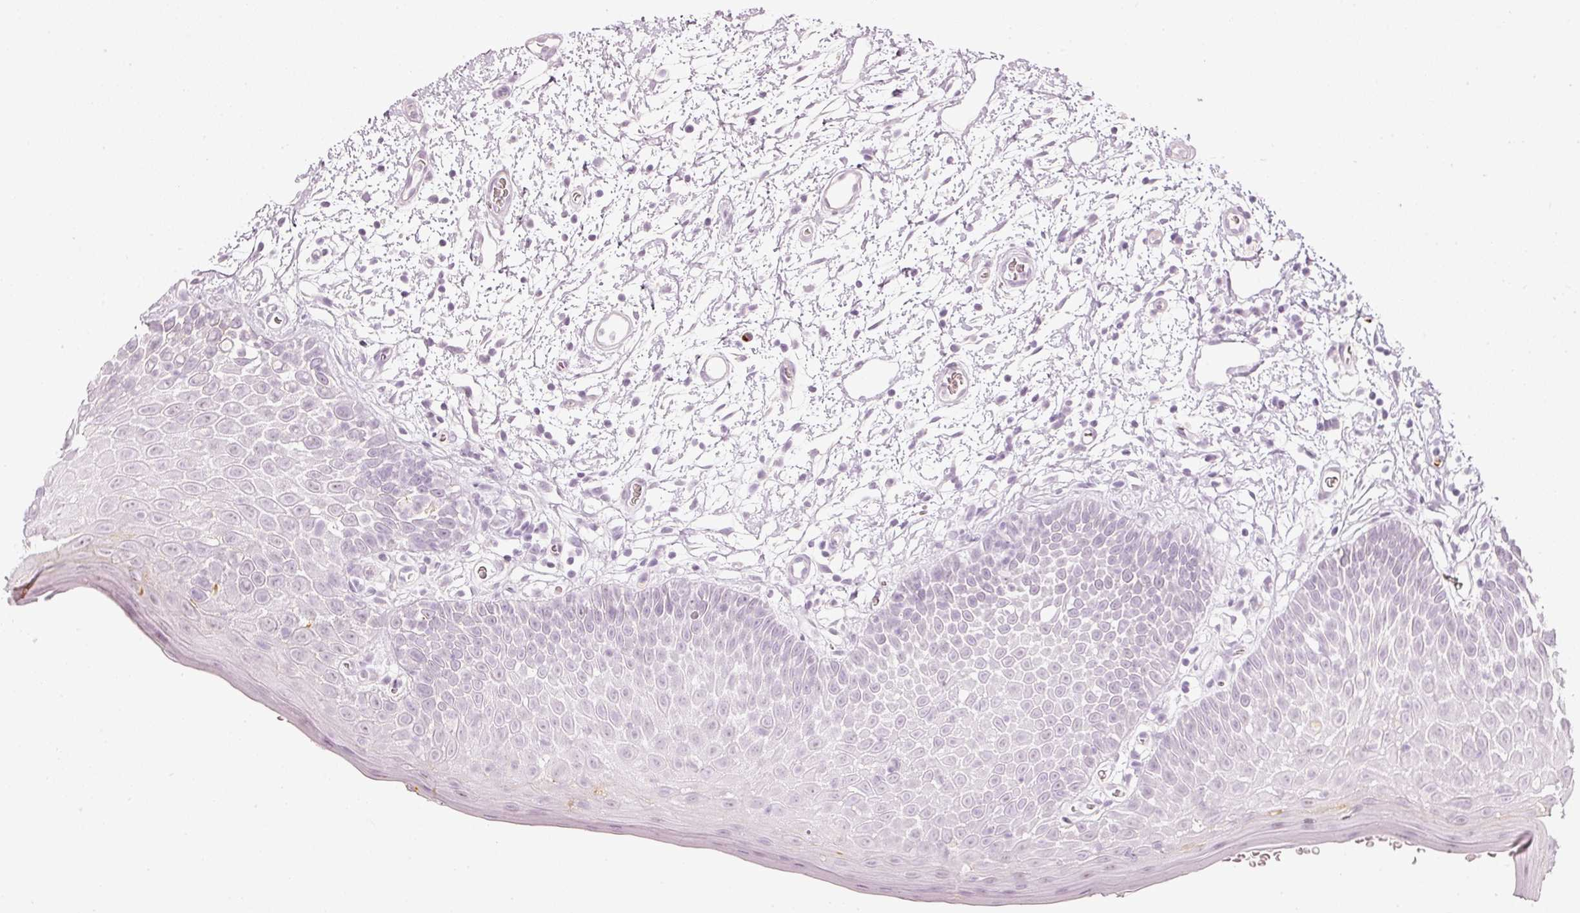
{"staining": {"intensity": "negative", "quantity": "none", "location": "none"}, "tissue": "oral mucosa", "cell_type": "Squamous epithelial cells", "image_type": "normal", "snomed": [{"axis": "morphology", "description": "Normal tissue, NOS"}, {"axis": "morphology", "description": "Squamous cell carcinoma, NOS"}, {"axis": "topography", "description": "Oral tissue"}, {"axis": "topography", "description": "Tounge, NOS"}, {"axis": "topography", "description": "Head-Neck"}], "caption": "Human oral mucosa stained for a protein using IHC exhibits no expression in squamous epithelial cells.", "gene": "VCAM1", "patient": {"sex": "male", "age": 76}}